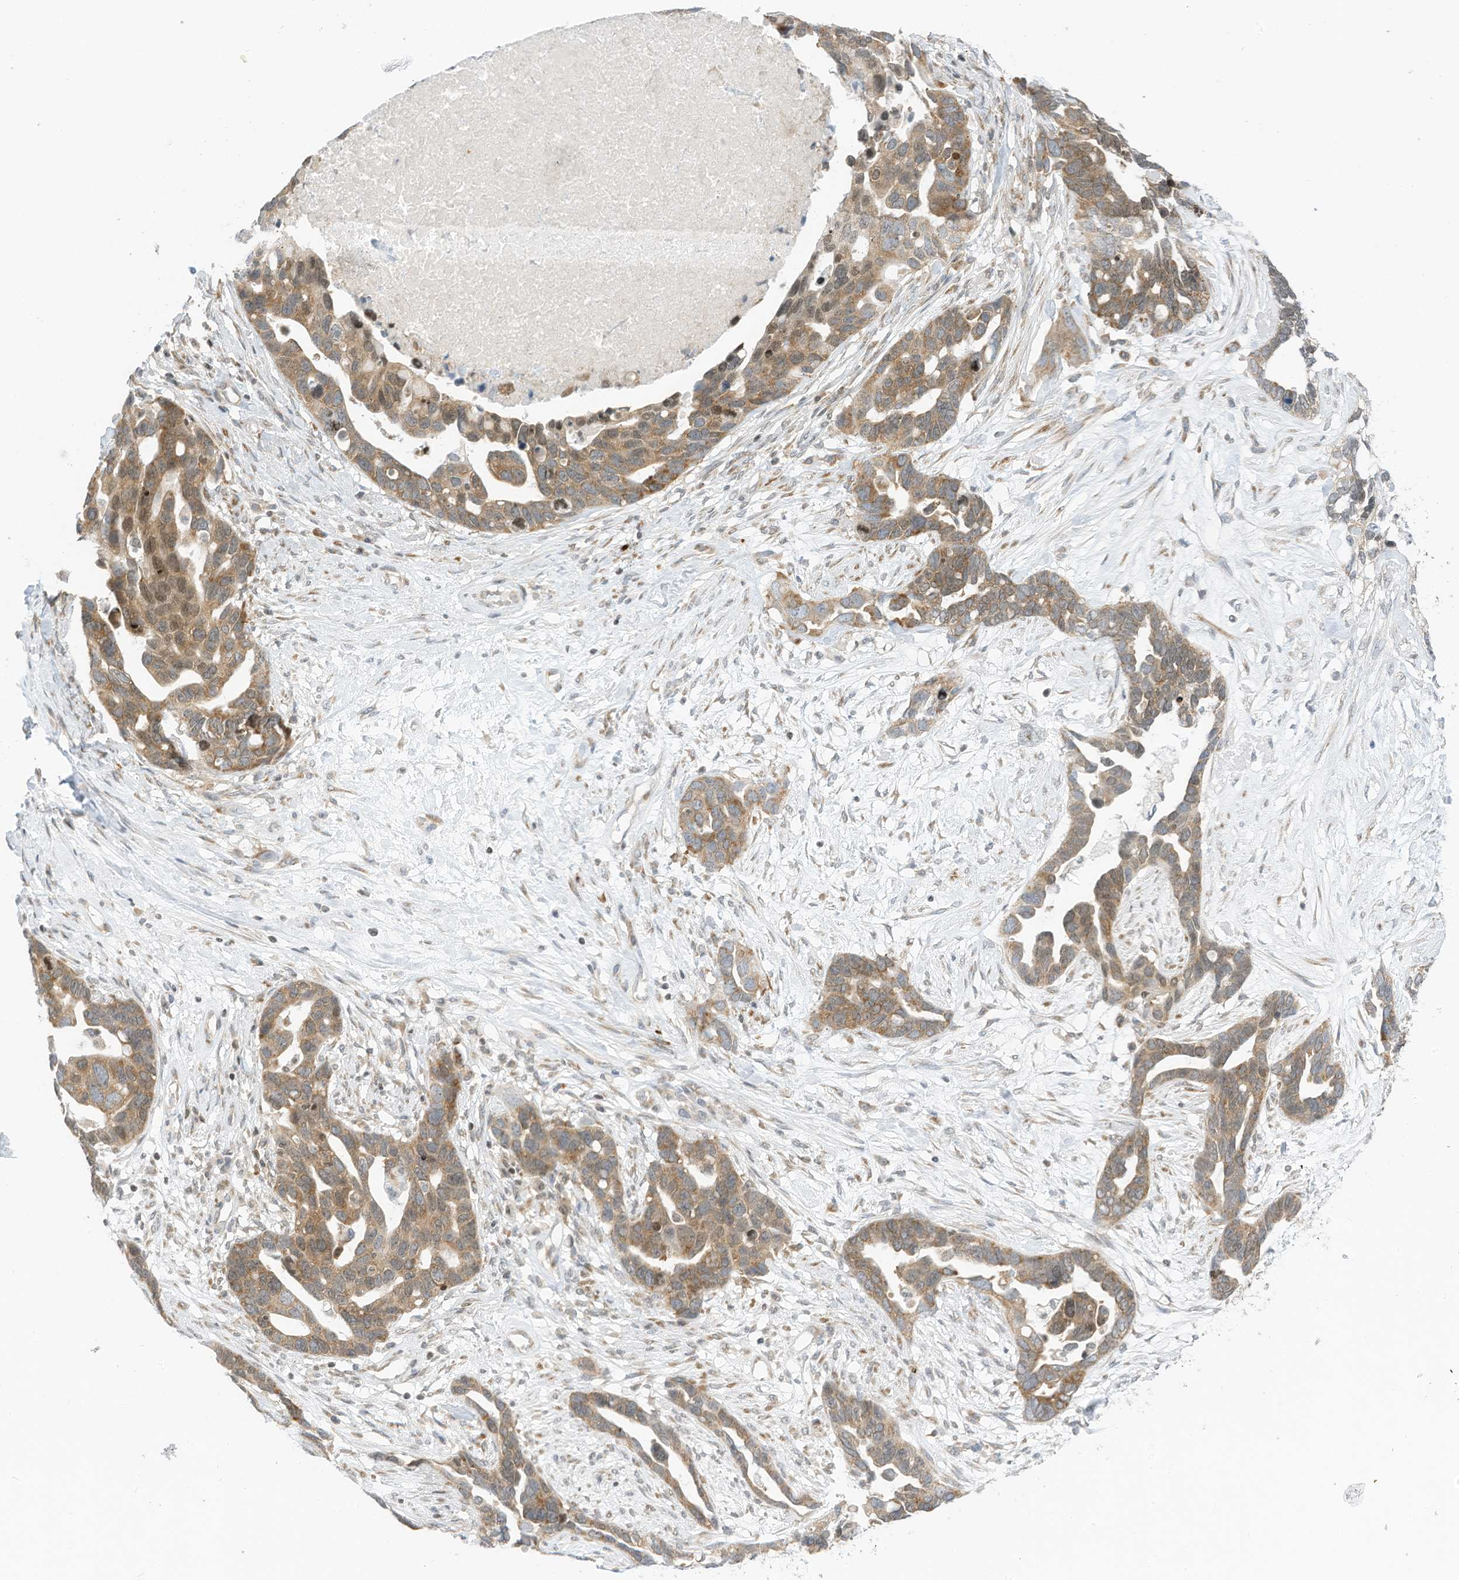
{"staining": {"intensity": "moderate", "quantity": "25%-75%", "location": "cytoplasmic/membranous"}, "tissue": "ovarian cancer", "cell_type": "Tumor cells", "image_type": "cancer", "snomed": [{"axis": "morphology", "description": "Cystadenocarcinoma, serous, NOS"}, {"axis": "topography", "description": "Ovary"}], "caption": "Immunohistochemistry photomicrograph of human ovarian cancer stained for a protein (brown), which demonstrates medium levels of moderate cytoplasmic/membranous expression in approximately 25%-75% of tumor cells.", "gene": "EDF1", "patient": {"sex": "female", "age": 54}}